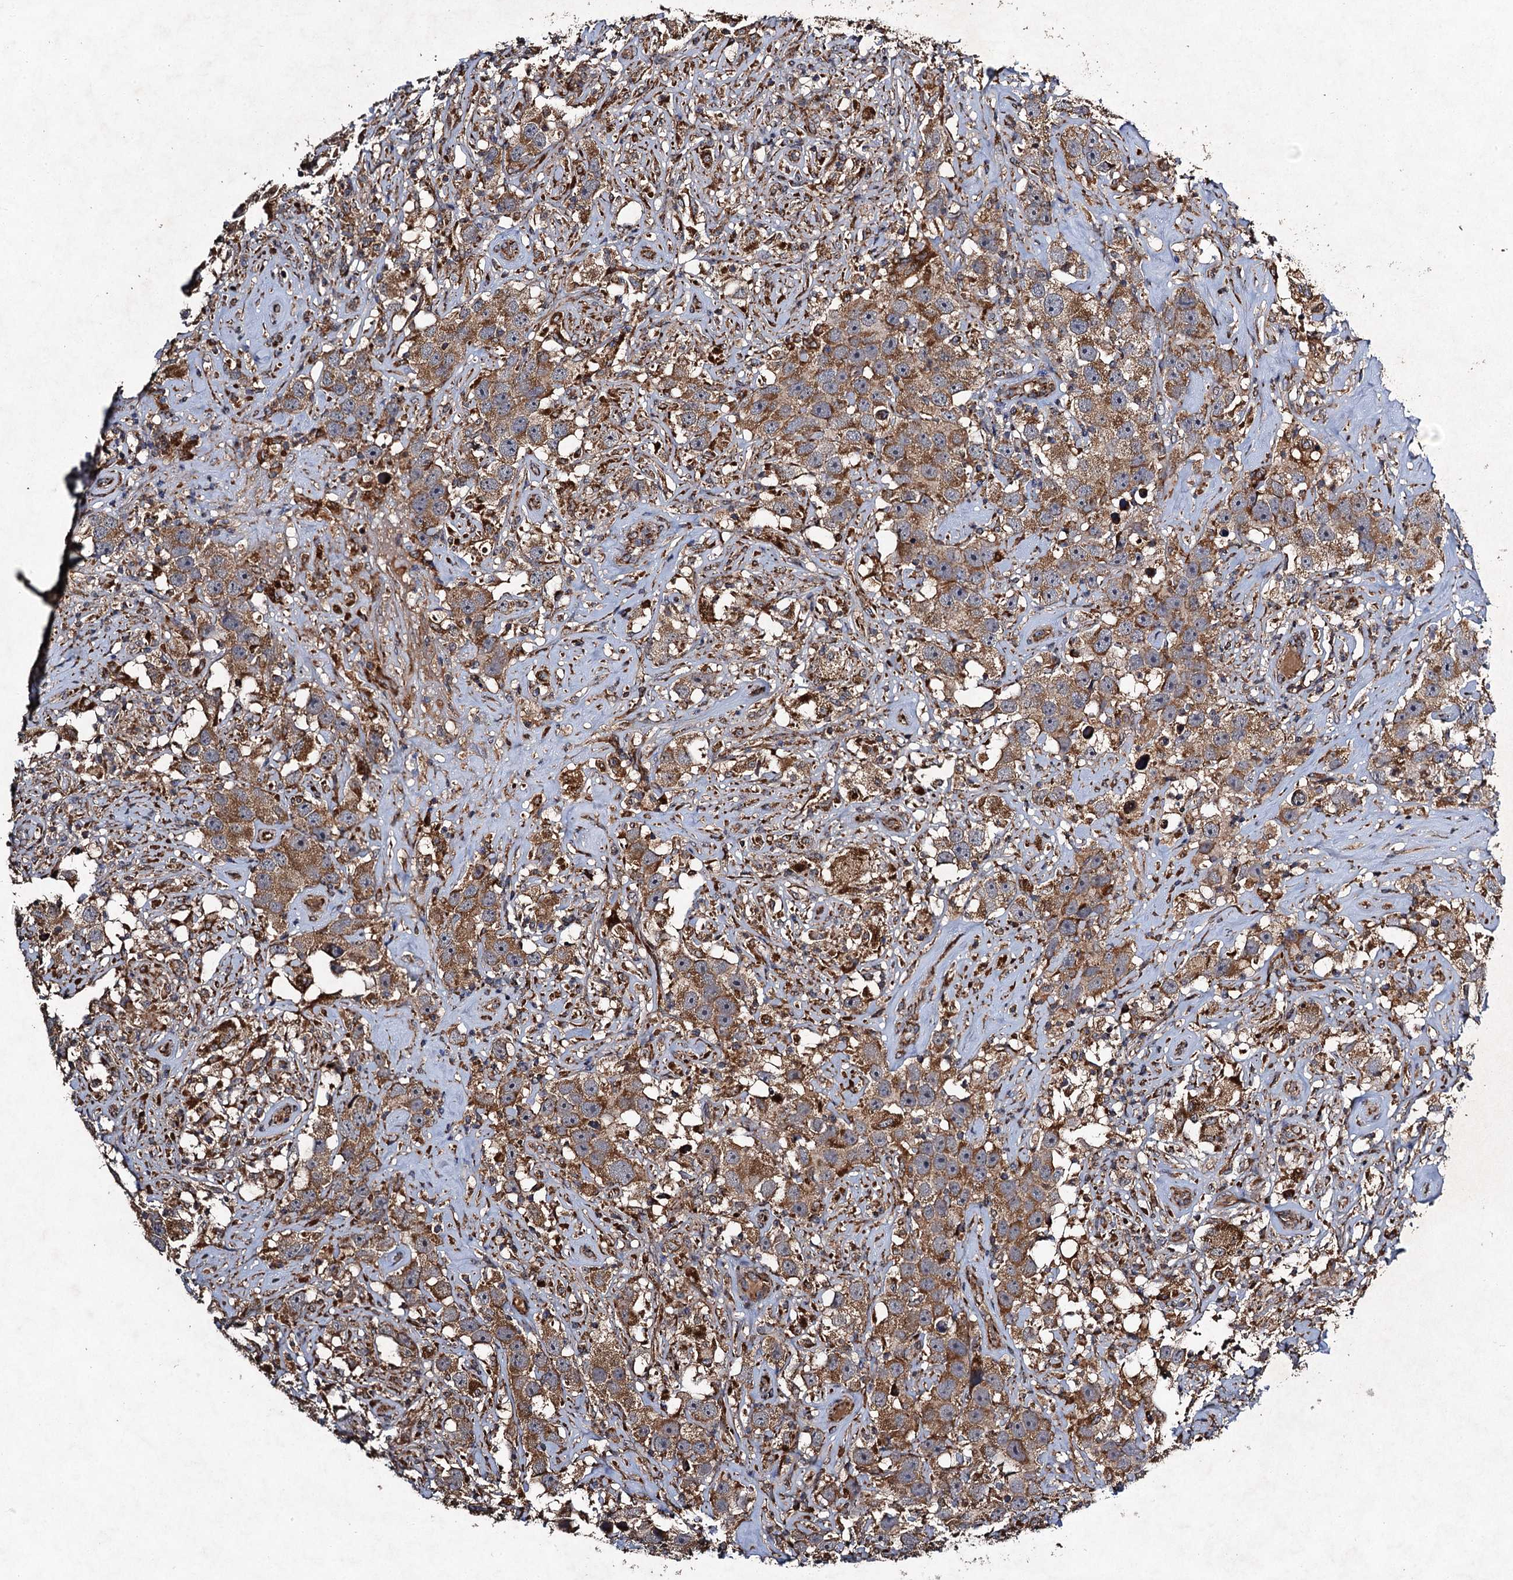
{"staining": {"intensity": "moderate", "quantity": ">75%", "location": "cytoplasmic/membranous"}, "tissue": "testis cancer", "cell_type": "Tumor cells", "image_type": "cancer", "snomed": [{"axis": "morphology", "description": "Seminoma, NOS"}, {"axis": "topography", "description": "Testis"}], "caption": "DAB (3,3'-diaminobenzidine) immunohistochemical staining of human testis cancer (seminoma) displays moderate cytoplasmic/membranous protein positivity in approximately >75% of tumor cells.", "gene": "NDUFA13", "patient": {"sex": "male", "age": 49}}